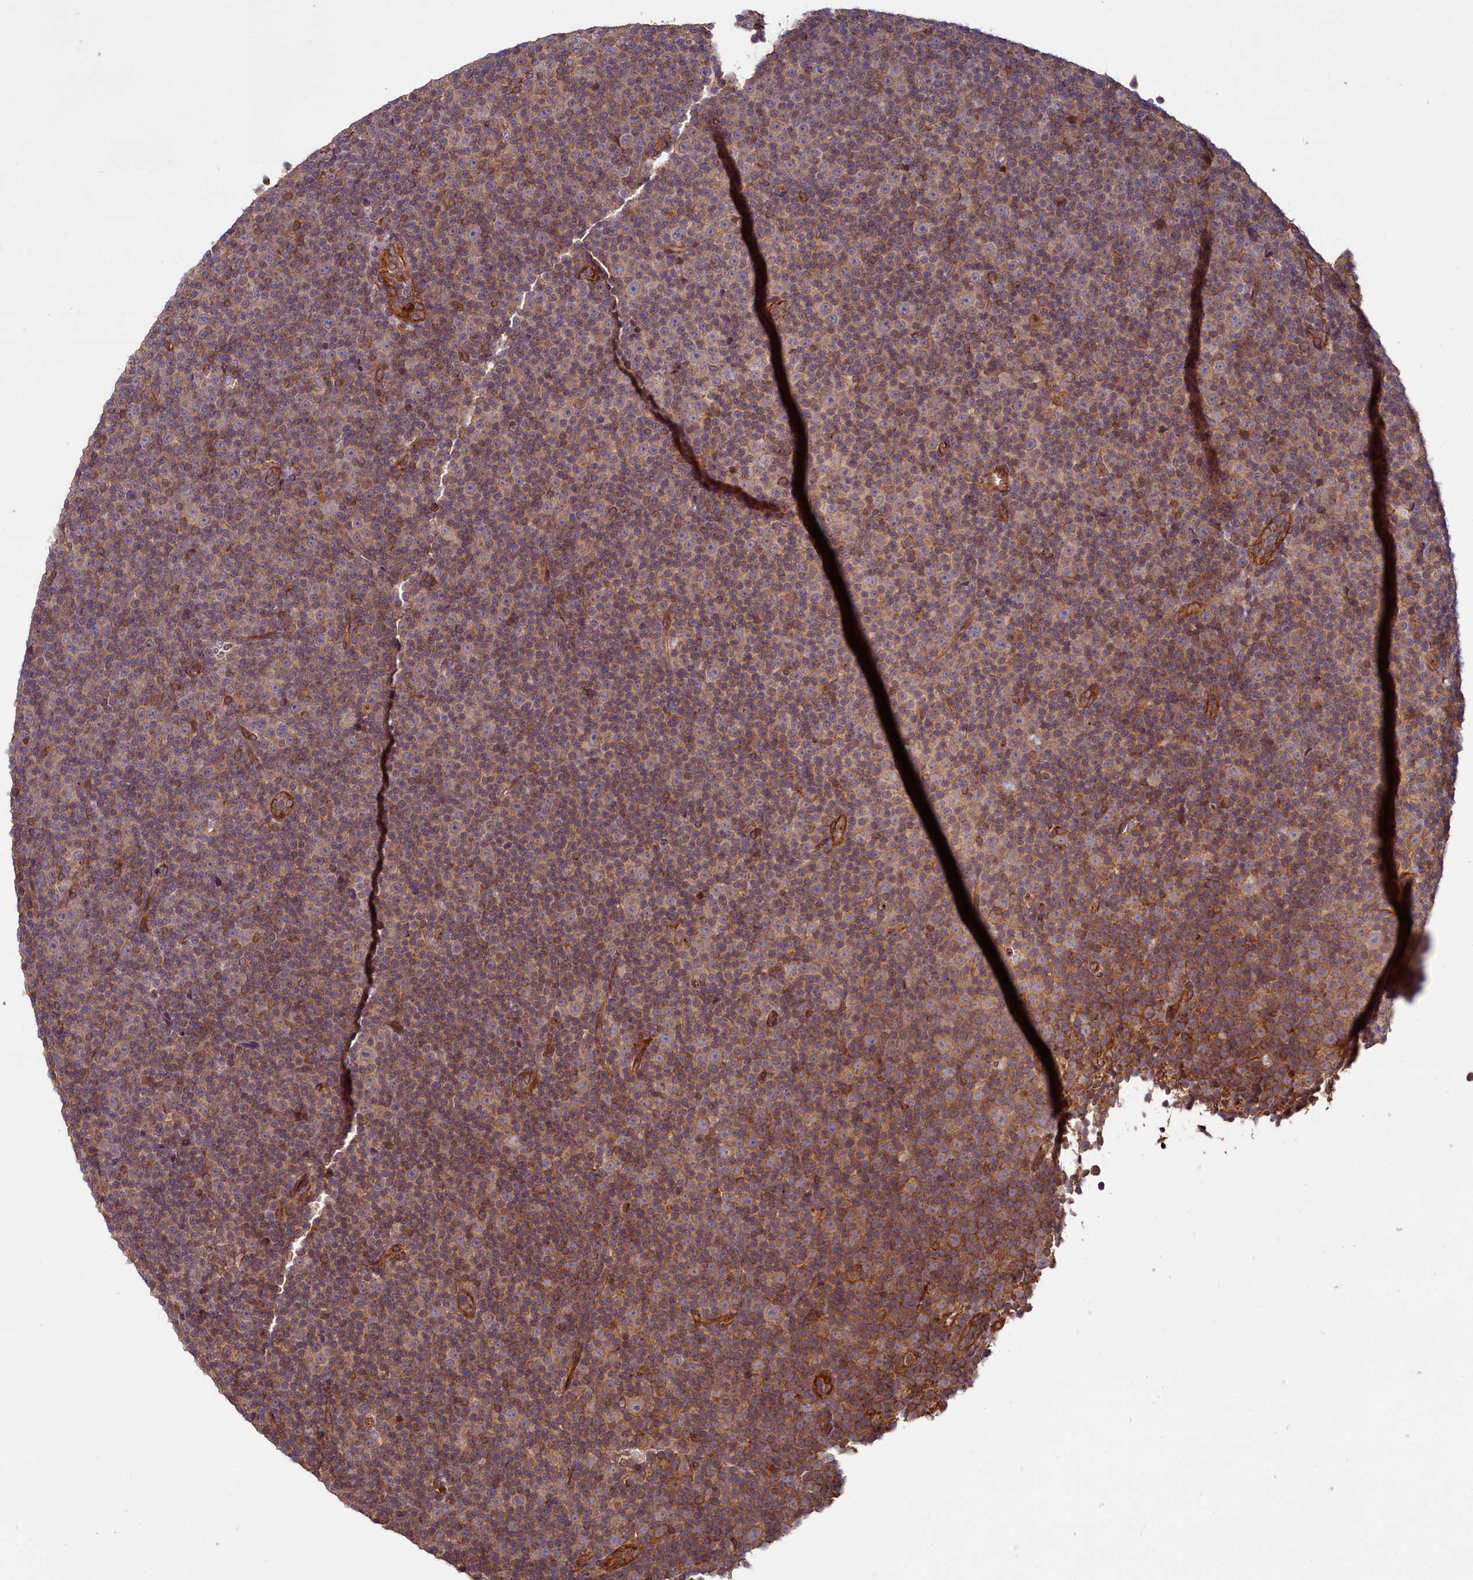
{"staining": {"intensity": "weak", "quantity": "25%-75%", "location": "cytoplasmic/membranous"}, "tissue": "lymphoma", "cell_type": "Tumor cells", "image_type": "cancer", "snomed": [{"axis": "morphology", "description": "Malignant lymphoma, non-Hodgkin's type, Low grade"}, {"axis": "topography", "description": "Lymph node"}], "caption": "An immunohistochemistry (IHC) histopathology image of tumor tissue is shown. Protein staining in brown shows weak cytoplasmic/membranous positivity in malignant lymphoma, non-Hodgkin's type (low-grade) within tumor cells.", "gene": "SVIP", "patient": {"sex": "female", "age": 67}}